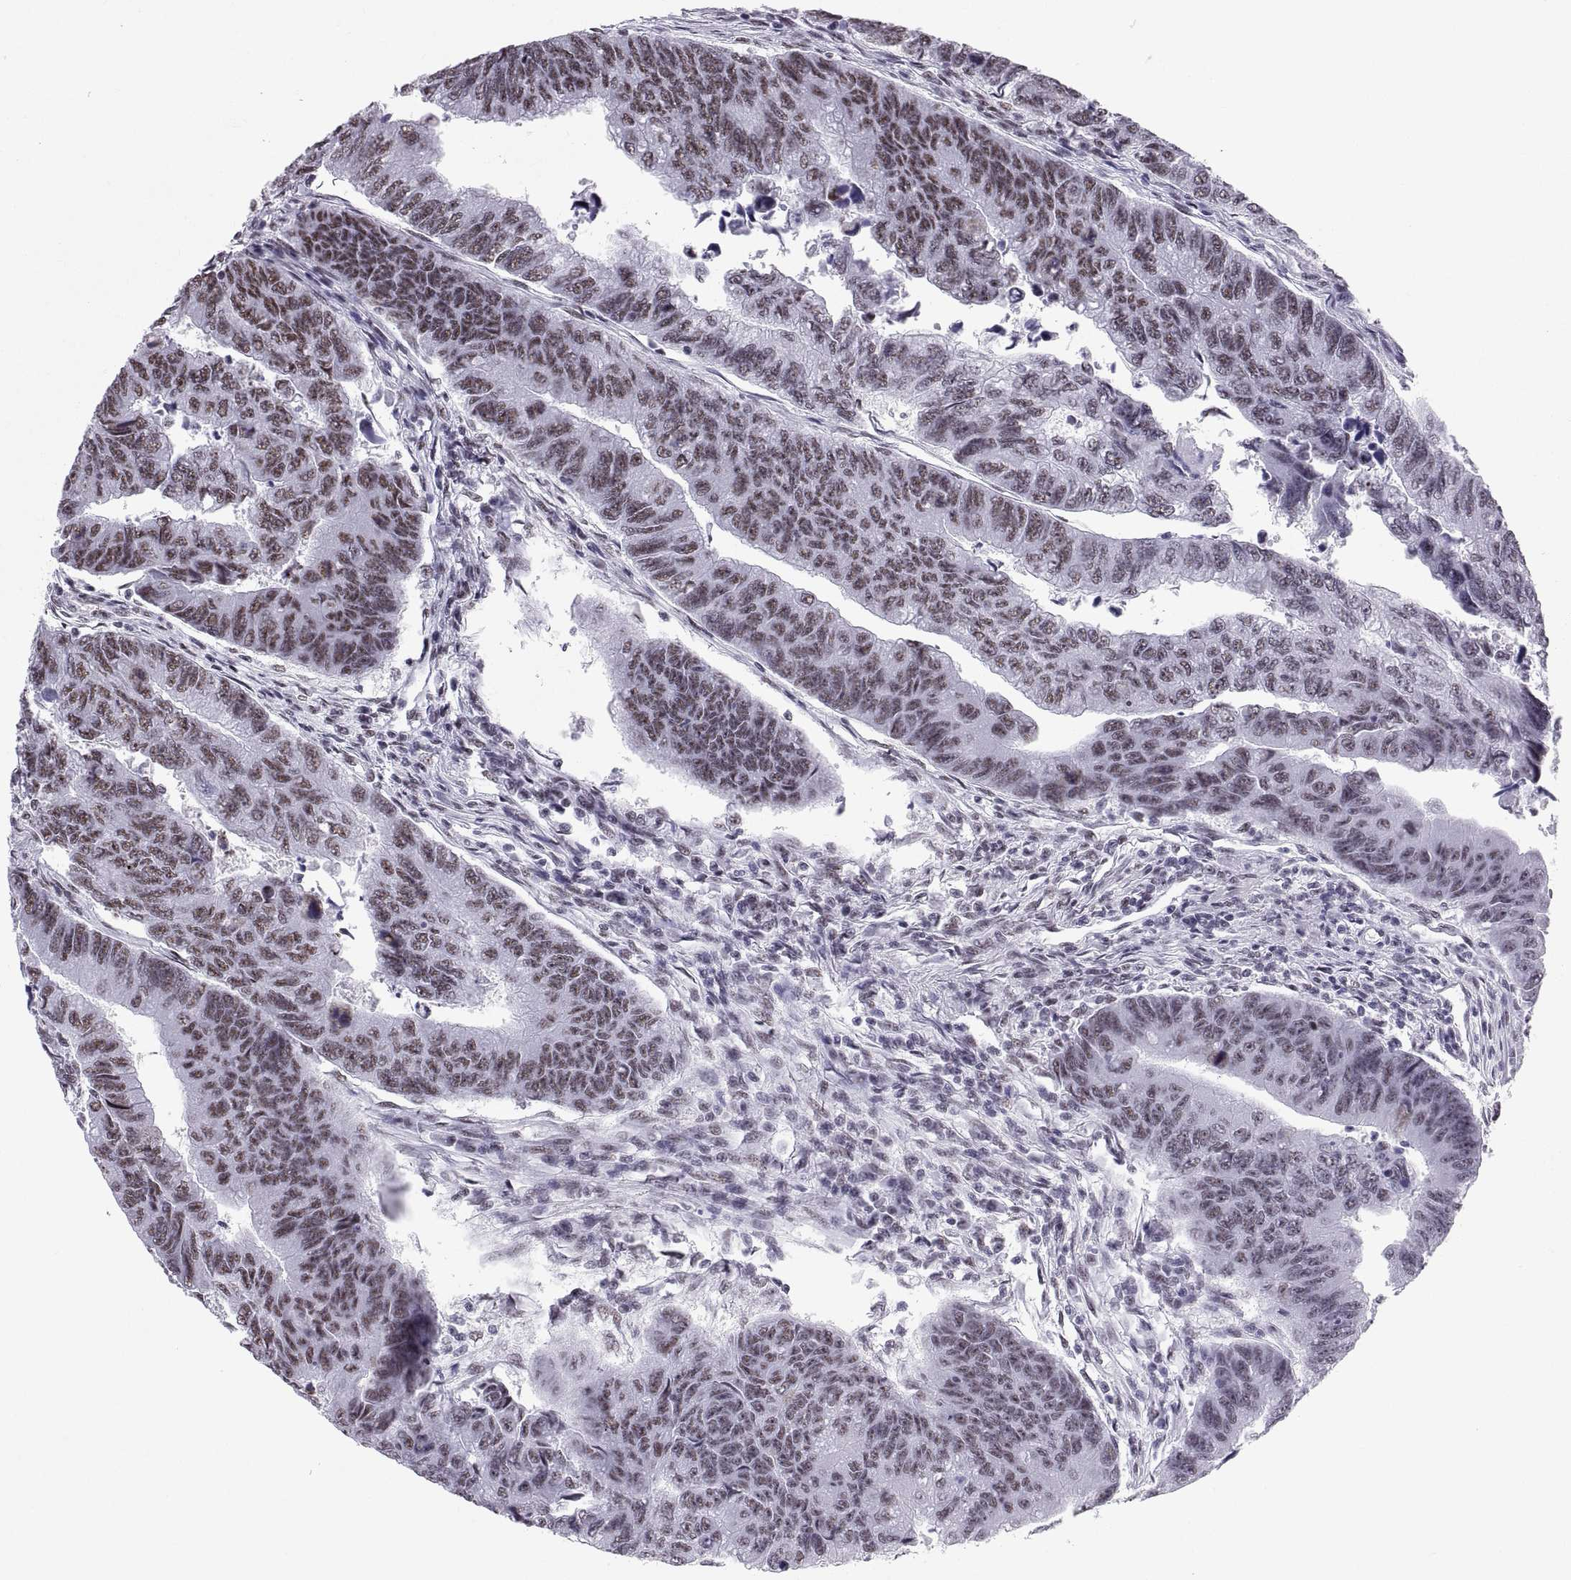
{"staining": {"intensity": "moderate", "quantity": ">75%", "location": "nuclear"}, "tissue": "colorectal cancer", "cell_type": "Tumor cells", "image_type": "cancer", "snomed": [{"axis": "morphology", "description": "Adenocarcinoma, NOS"}, {"axis": "topography", "description": "Colon"}], "caption": "Protein staining demonstrates moderate nuclear staining in about >75% of tumor cells in colorectal cancer.", "gene": "NEUROD6", "patient": {"sex": "female", "age": 65}}